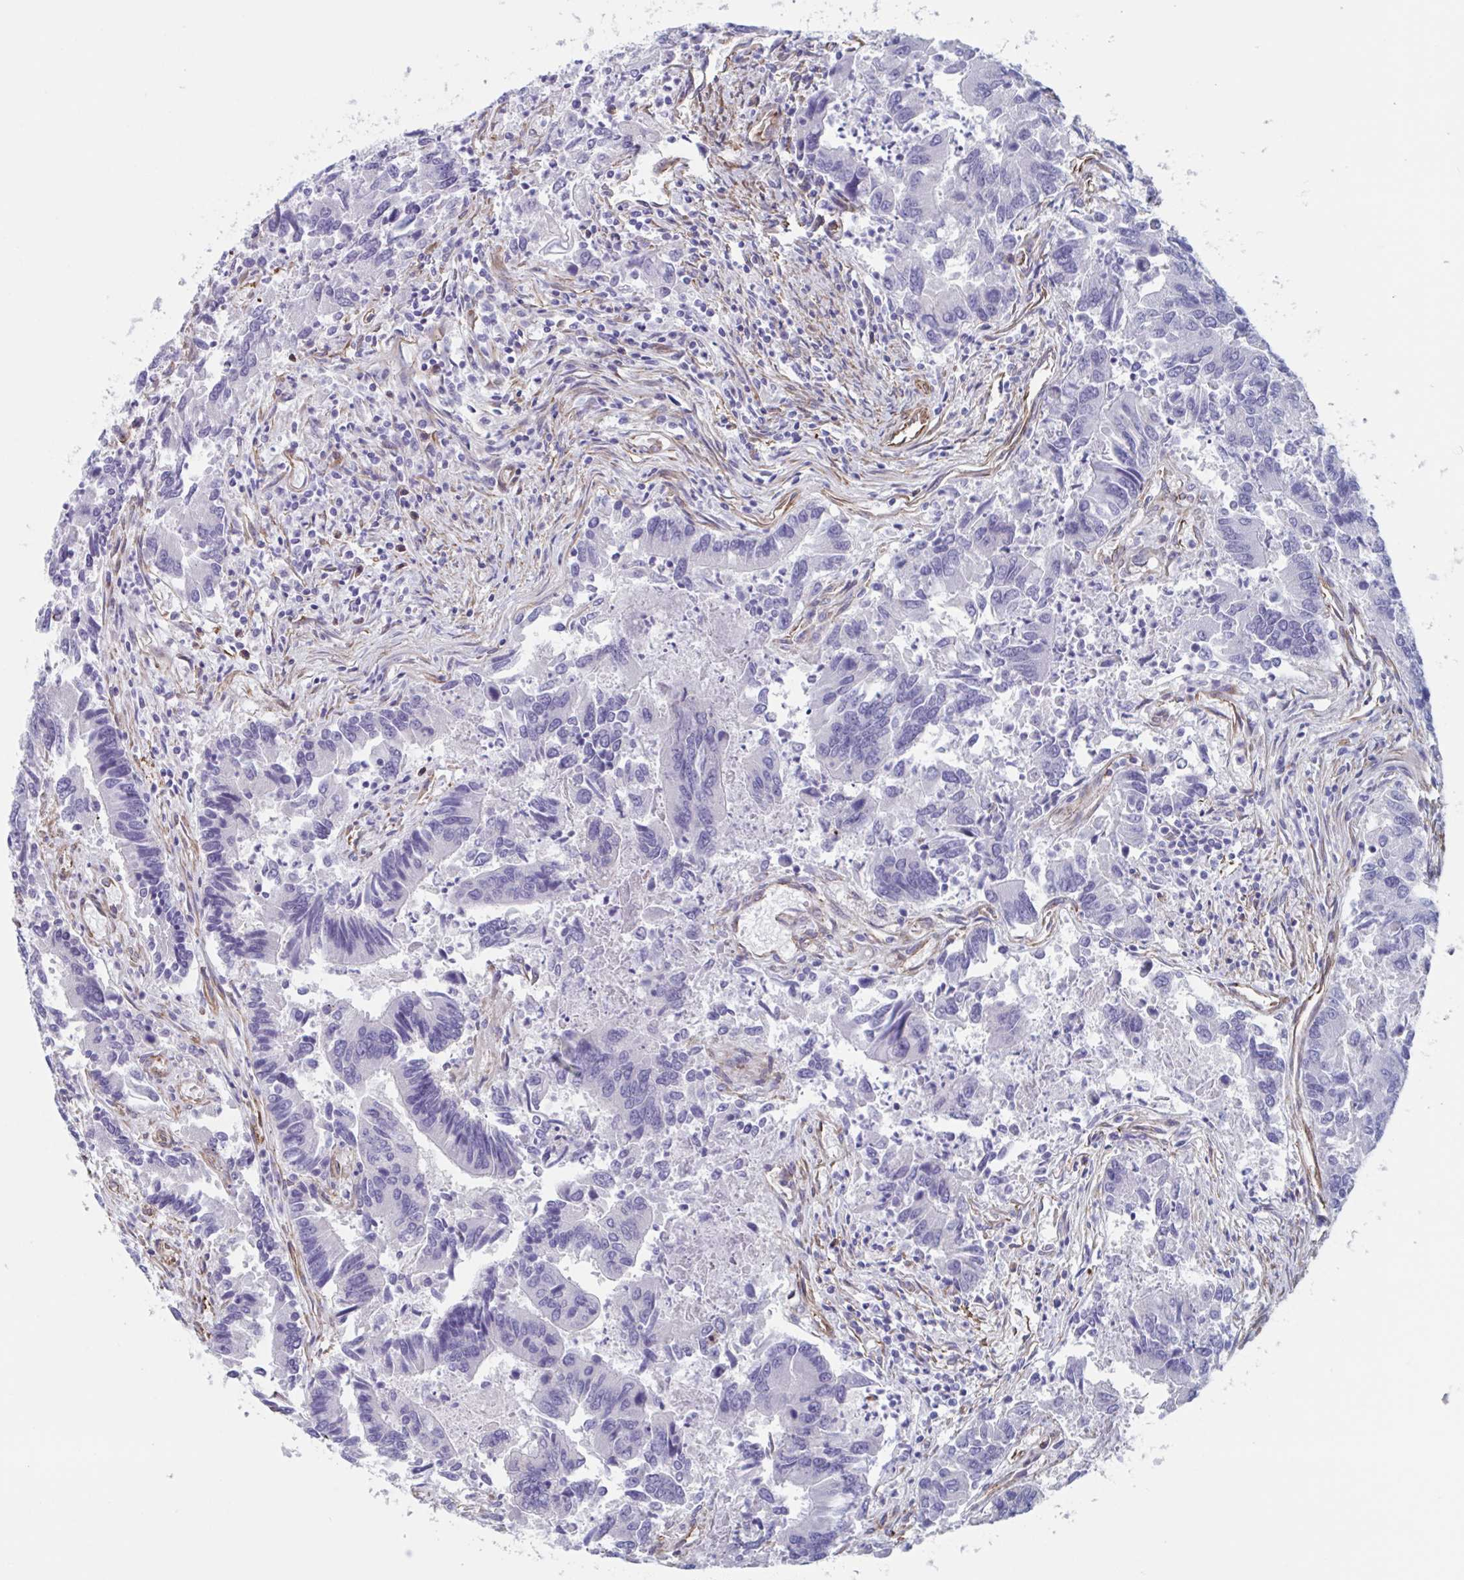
{"staining": {"intensity": "negative", "quantity": "none", "location": "none"}, "tissue": "colorectal cancer", "cell_type": "Tumor cells", "image_type": "cancer", "snomed": [{"axis": "morphology", "description": "Adenocarcinoma, NOS"}, {"axis": "topography", "description": "Colon"}], "caption": "Colorectal adenocarcinoma was stained to show a protein in brown. There is no significant staining in tumor cells. (Stains: DAB (3,3'-diaminobenzidine) IHC with hematoxylin counter stain, Microscopy: brightfield microscopy at high magnification).", "gene": "CITED4", "patient": {"sex": "female", "age": 67}}